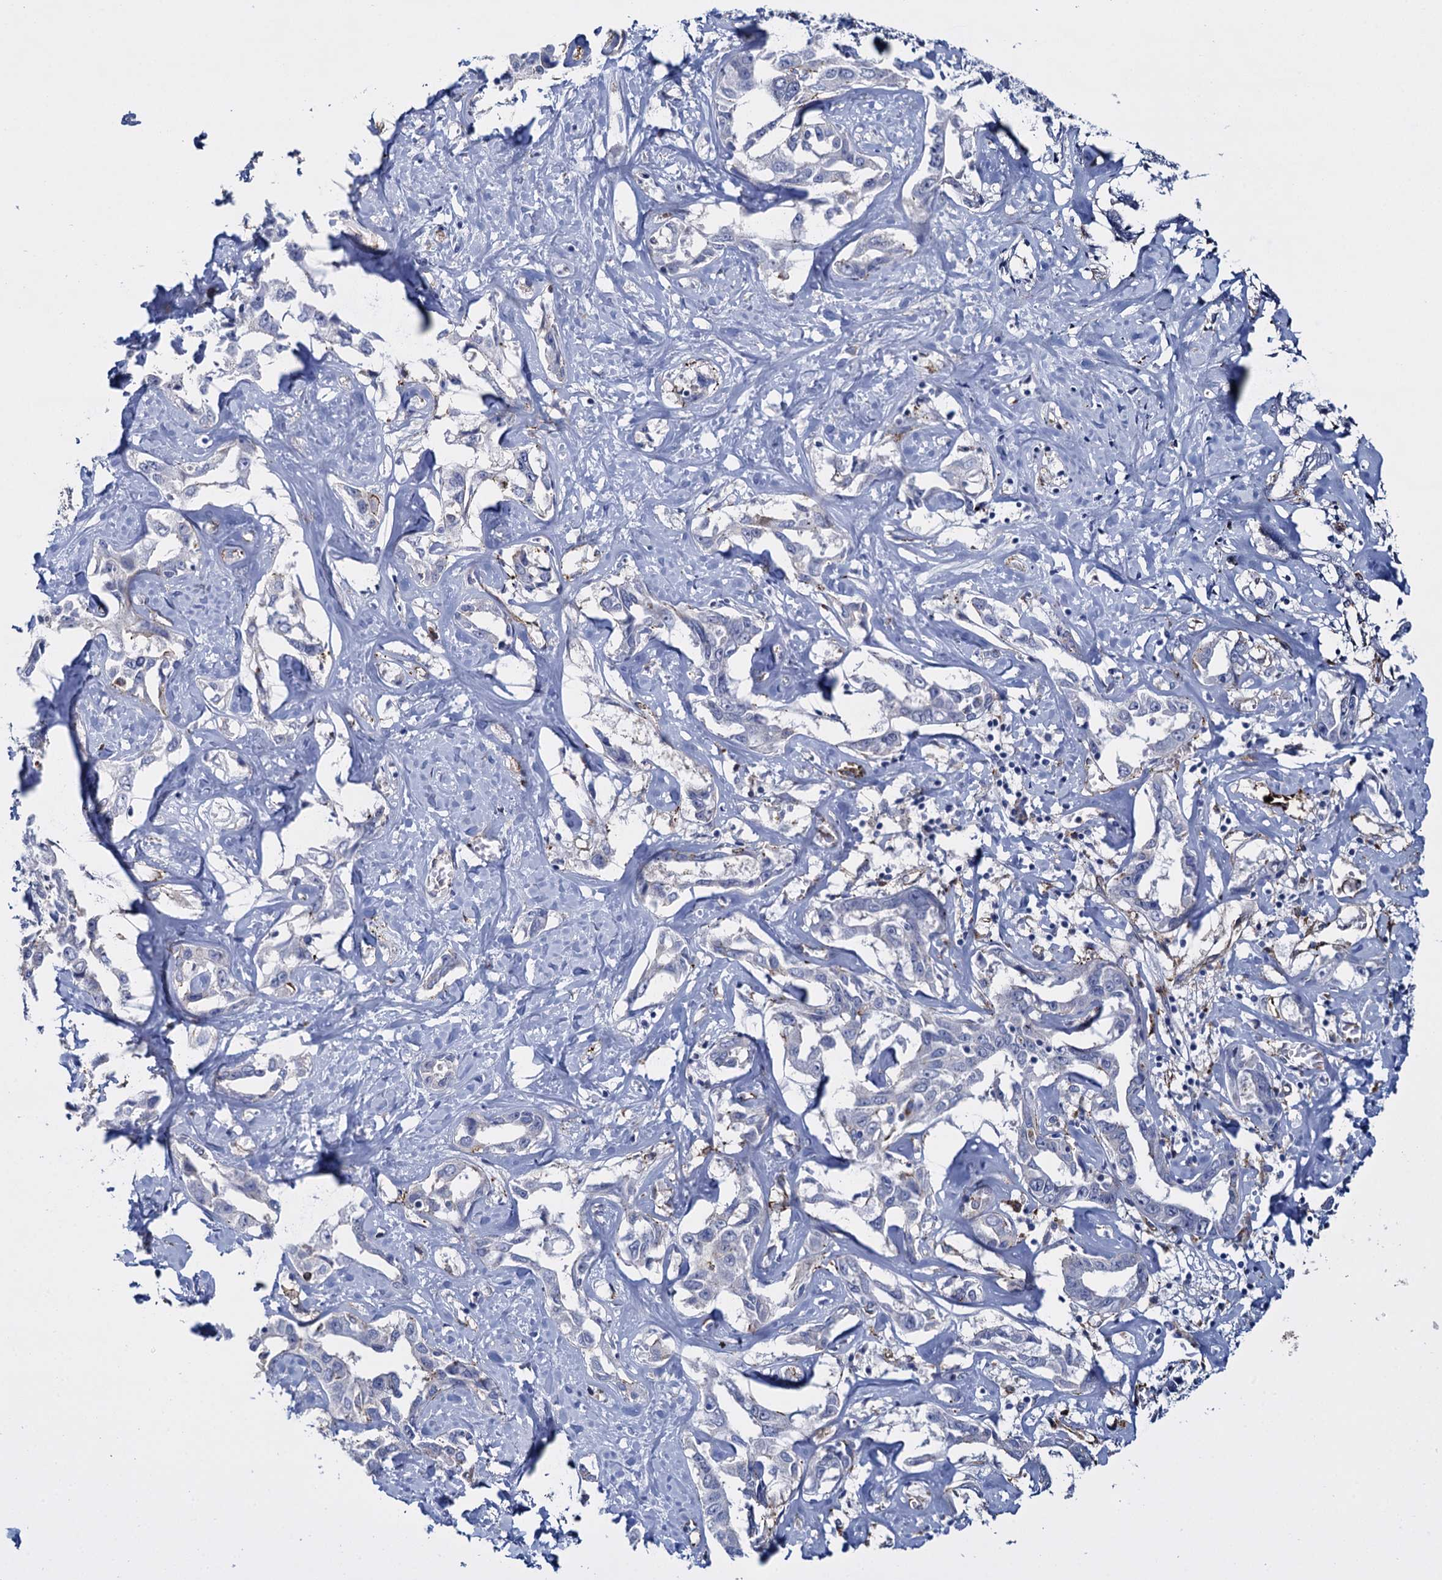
{"staining": {"intensity": "negative", "quantity": "none", "location": "none"}, "tissue": "liver cancer", "cell_type": "Tumor cells", "image_type": "cancer", "snomed": [{"axis": "morphology", "description": "Cholangiocarcinoma"}, {"axis": "topography", "description": "Liver"}], "caption": "The image shows no significant expression in tumor cells of liver cancer.", "gene": "SNCG", "patient": {"sex": "male", "age": 59}}